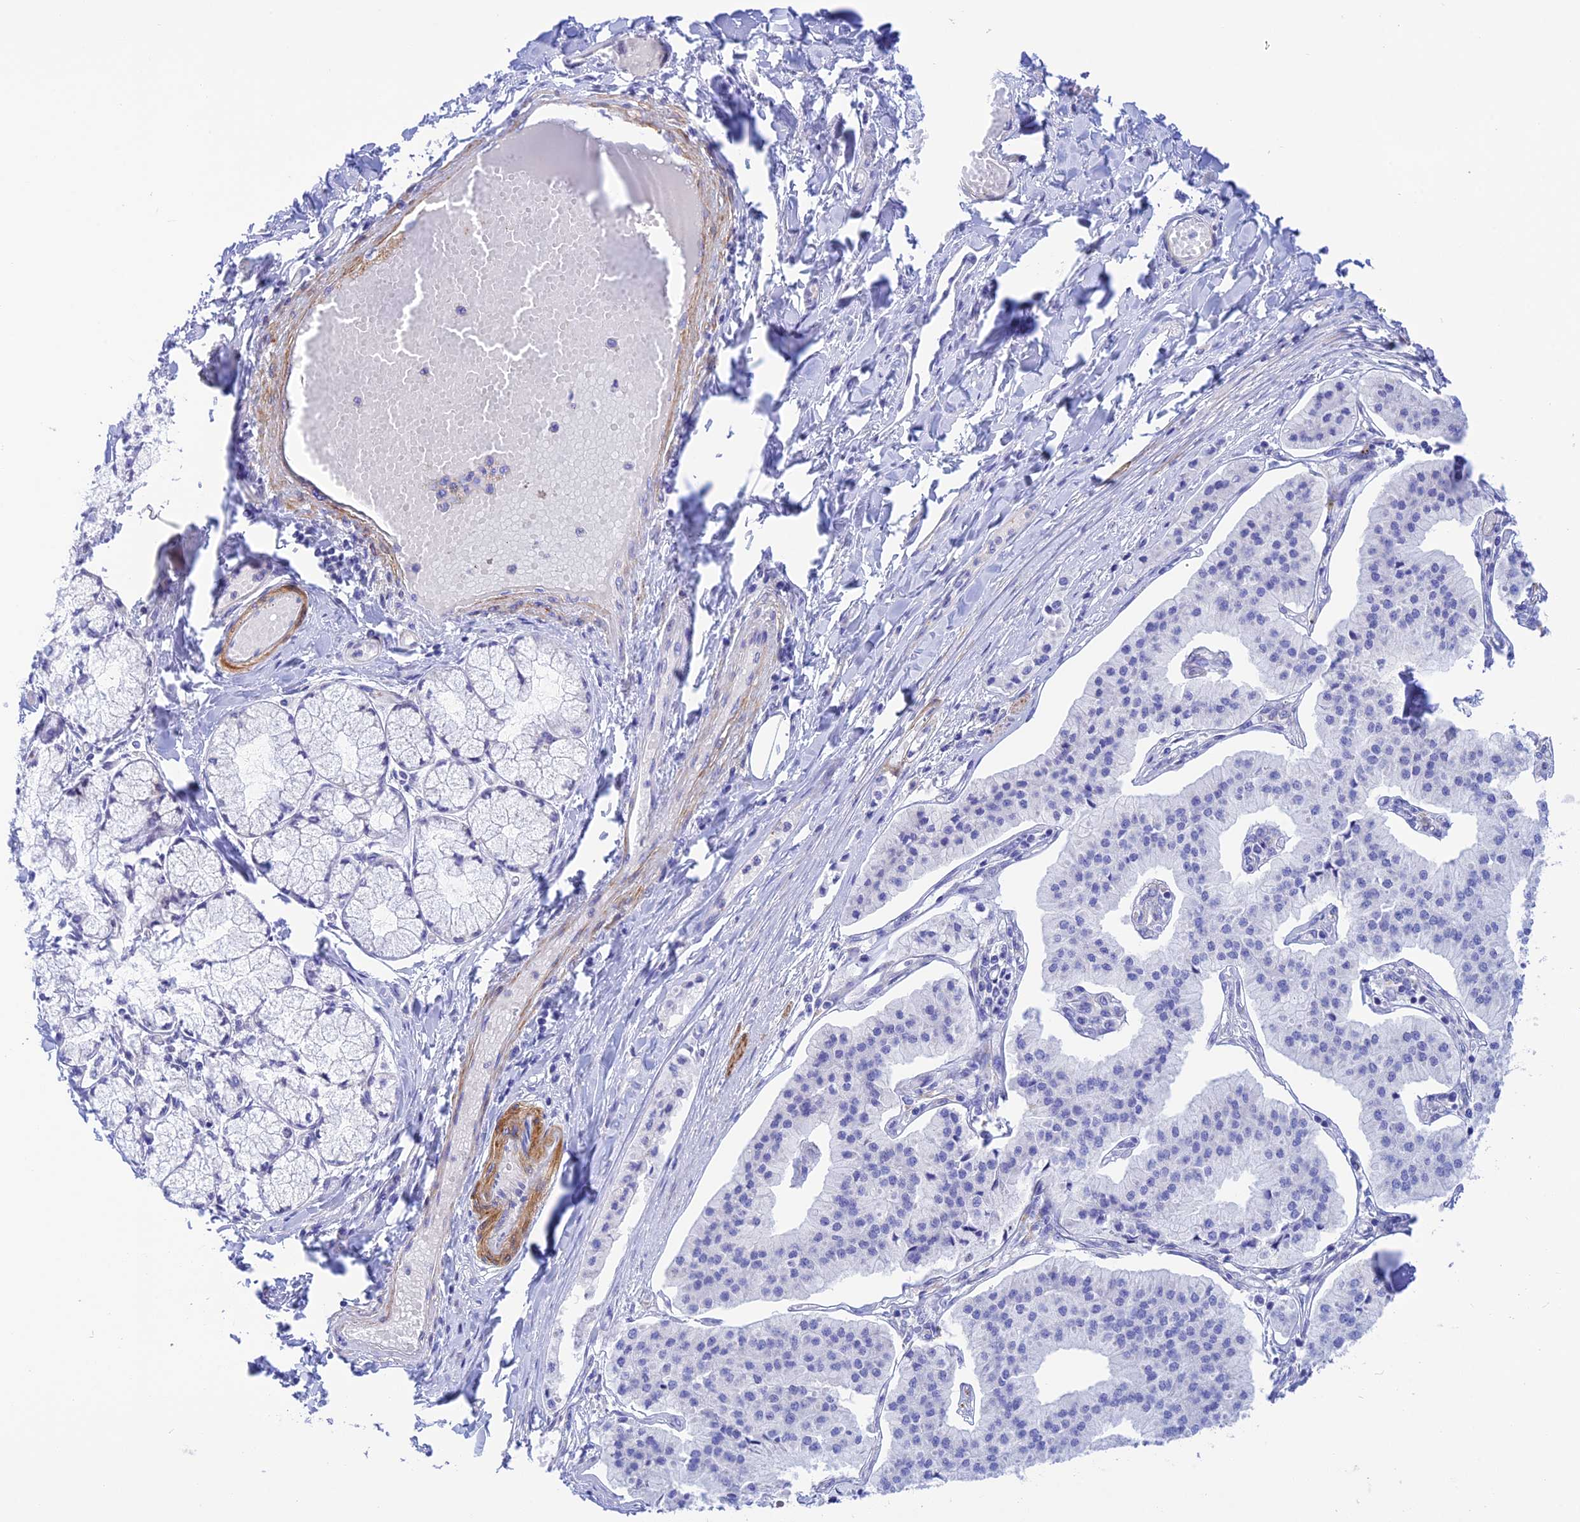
{"staining": {"intensity": "negative", "quantity": "none", "location": "none"}, "tissue": "pancreatic cancer", "cell_type": "Tumor cells", "image_type": "cancer", "snomed": [{"axis": "morphology", "description": "Adenocarcinoma, NOS"}, {"axis": "topography", "description": "Pancreas"}], "caption": "Protein analysis of pancreatic cancer exhibits no significant expression in tumor cells.", "gene": "ZDHHC16", "patient": {"sex": "female", "age": 50}}